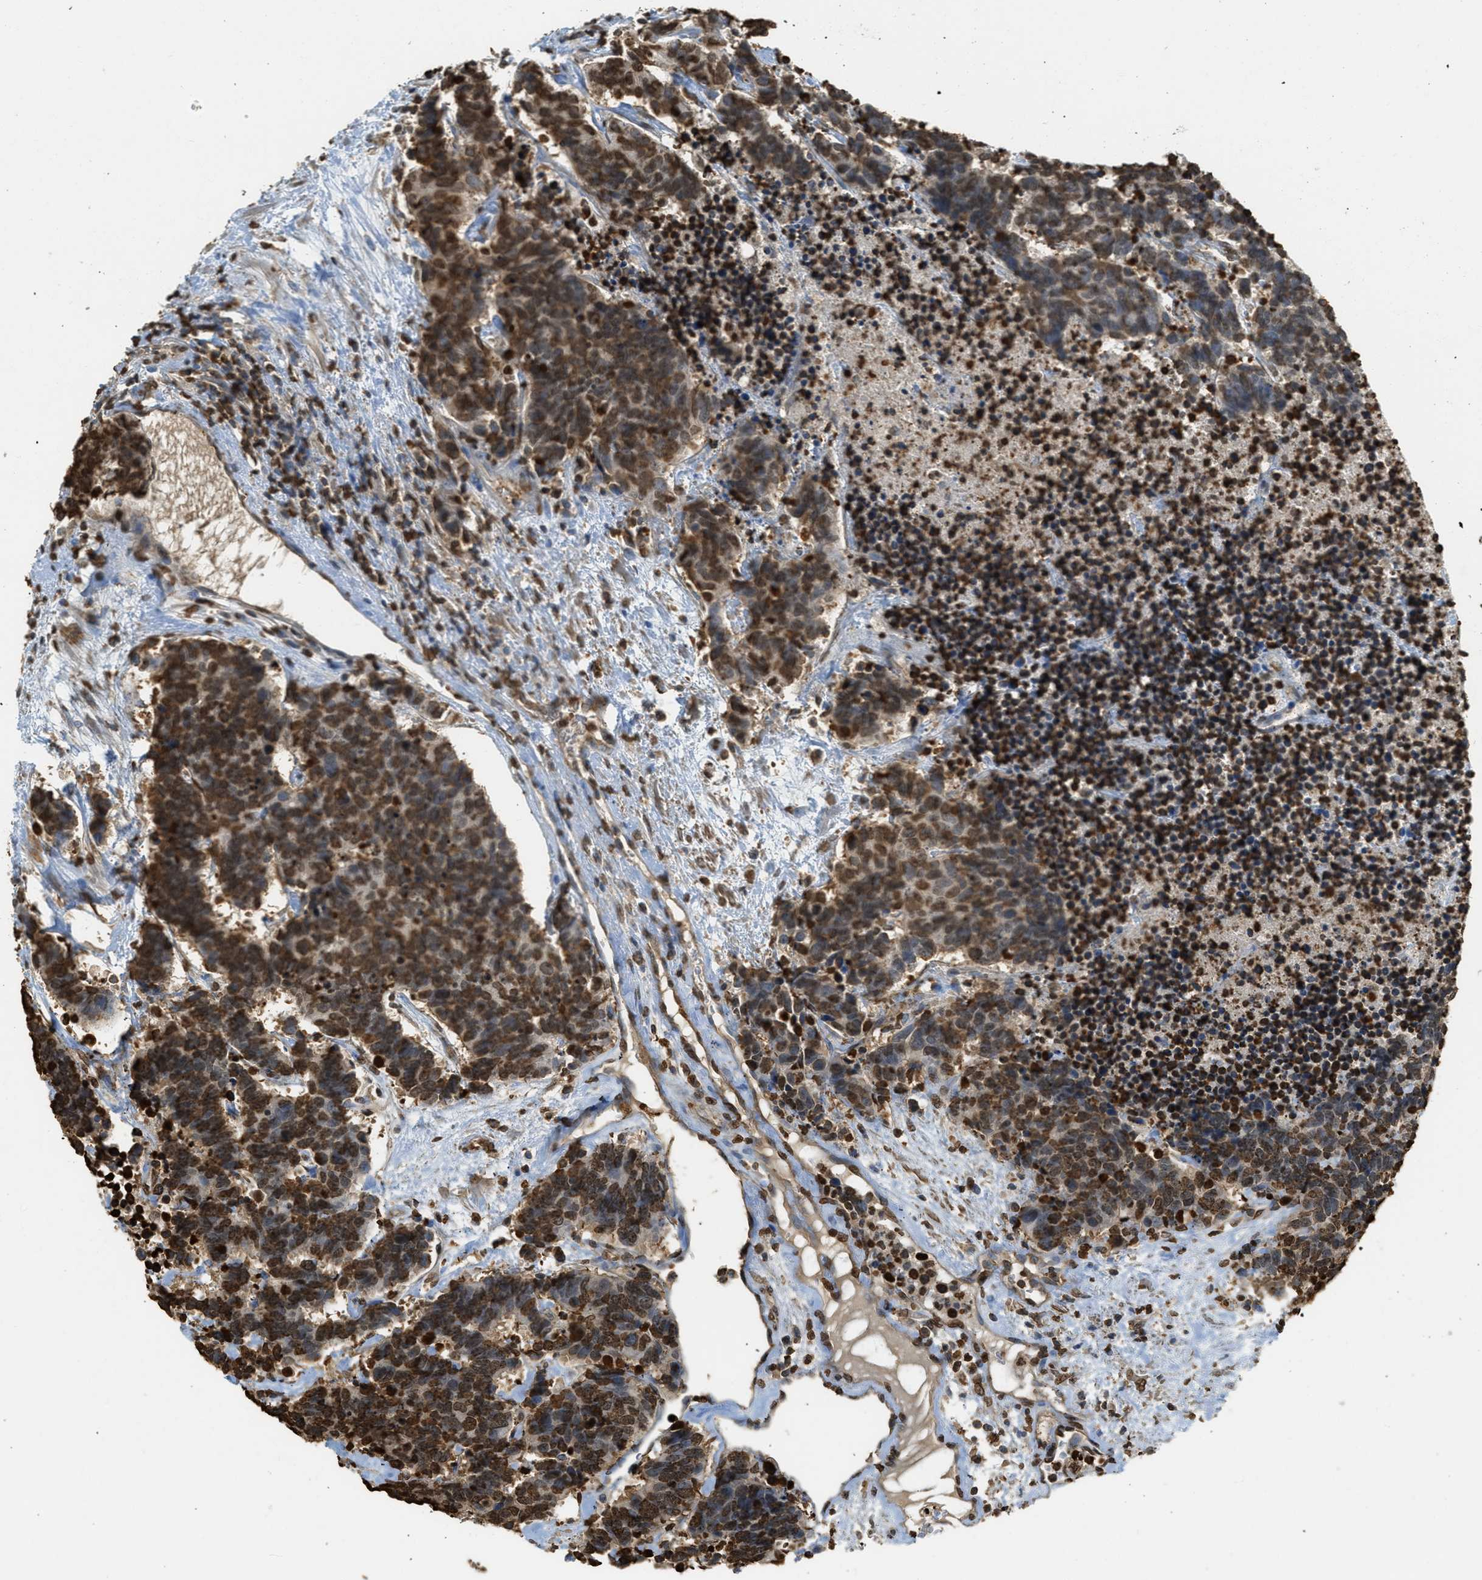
{"staining": {"intensity": "strong", "quantity": ">75%", "location": "cytoplasmic/membranous,nuclear"}, "tissue": "carcinoid", "cell_type": "Tumor cells", "image_type": "cancer", "snomed": [{"axis": "morphology", "description": "Carcinoma, NOS"}, {"axis": "morphology", "description": "Carcinoid, malignant, NOS"}, {"axis": "topography", "description": "Urinary bladder"}], "caption": "Carcinoma was stained to show a protein in brown. There is high levels of strong cytoplasmic/membranous and nuclear expression in approximately >75% of tumor cells. (Brightfield microscopy of DAB IHC at high magnification).", "gene": "NR5A2", "patient": {"sex": "male", "age": 57}}